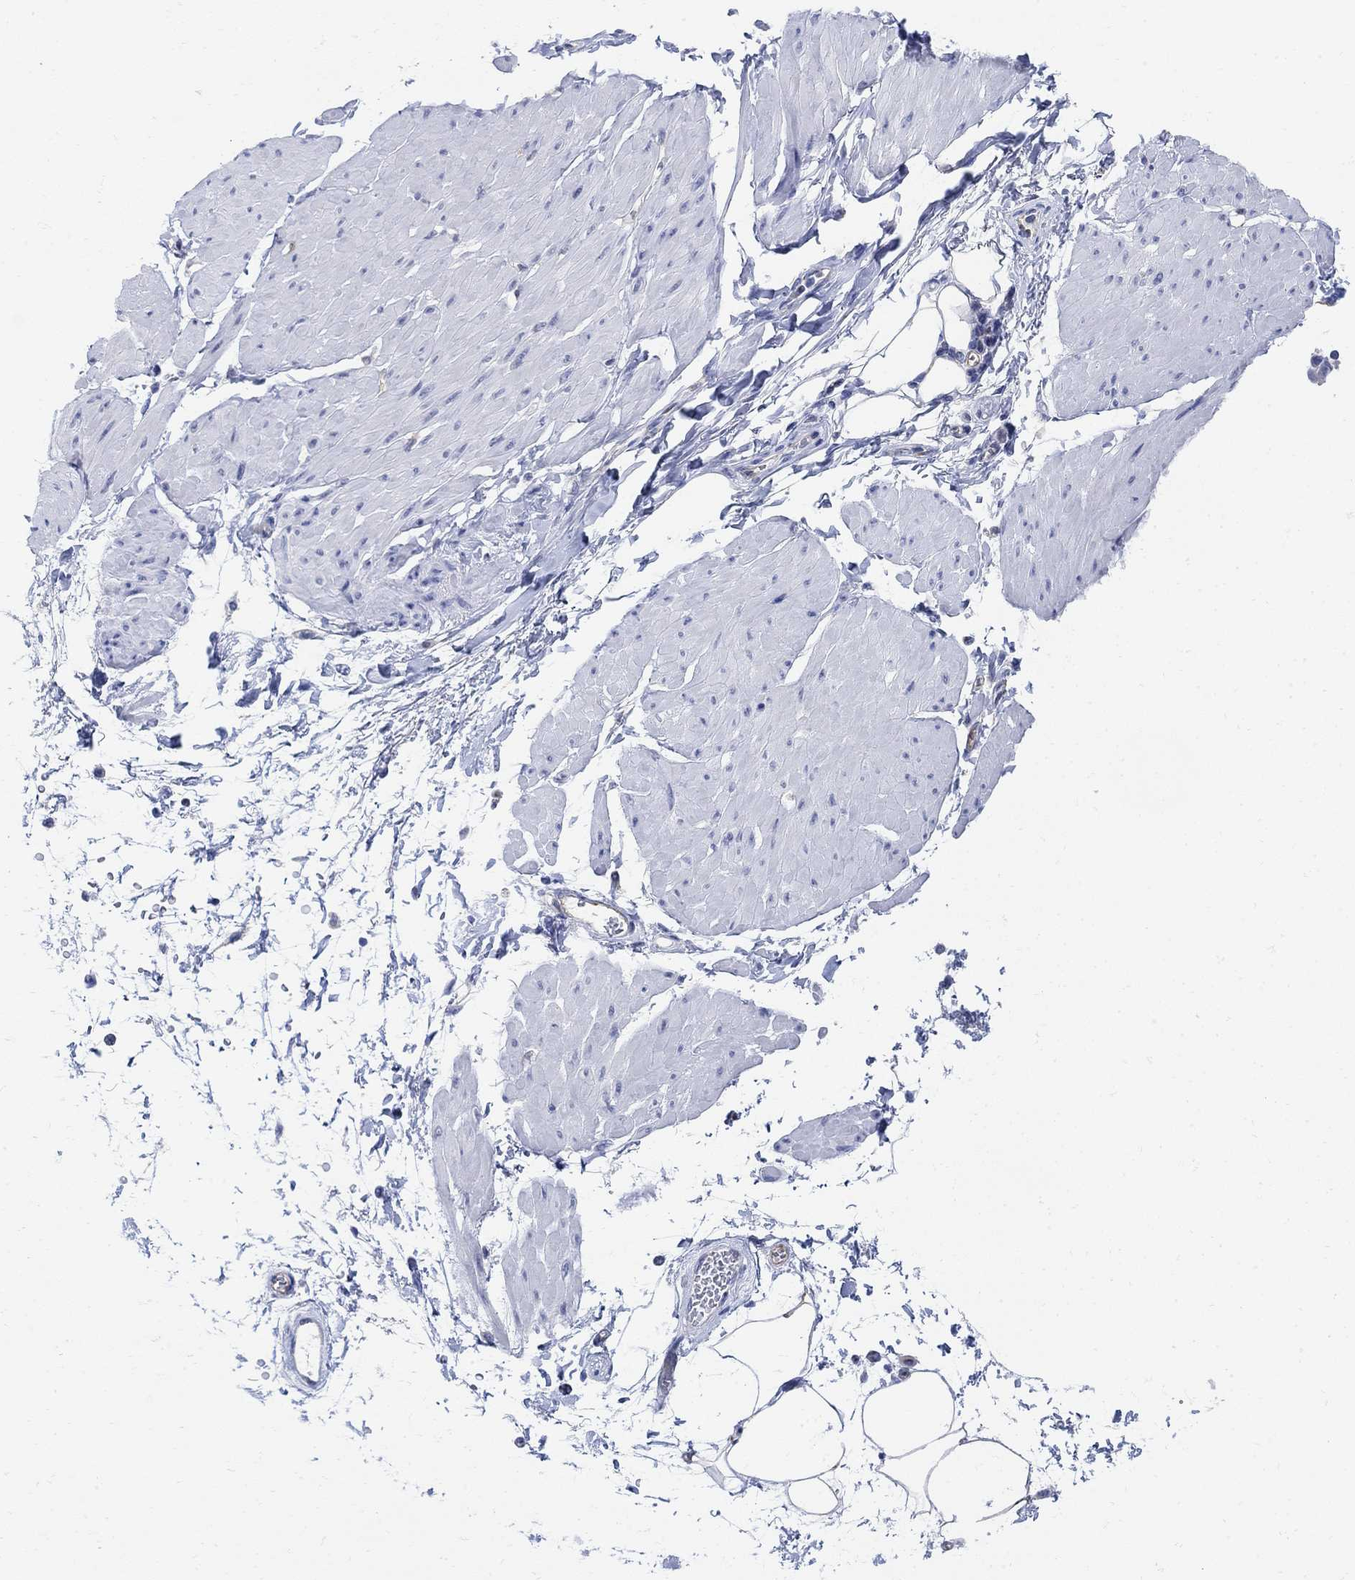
{"staining": {"intensity": "negative", "quantity": "none", "location": "none"}, "tissue": "smooth muscle", "cell_type": "Smooth muscle cells", "image_type": "normal", "snomed": [{"axis": "morphology", "description": "Normal tissue, NOS"}, {"axis": "topography", "description": "Adipose tissue"}, {"axis": "topography", "description": "Smooth muscle"}, {"axis": "topography", "description": "Peripheral nerve tissue"}], "caption": "The photomicrograph demonstrates no significant staining in smooth muscle cells of smooth muscle. (IHC, brightfield microscopy, high magnification).", "gene": "PHF21B", "patient": {"sex": "male", "age": 83}}